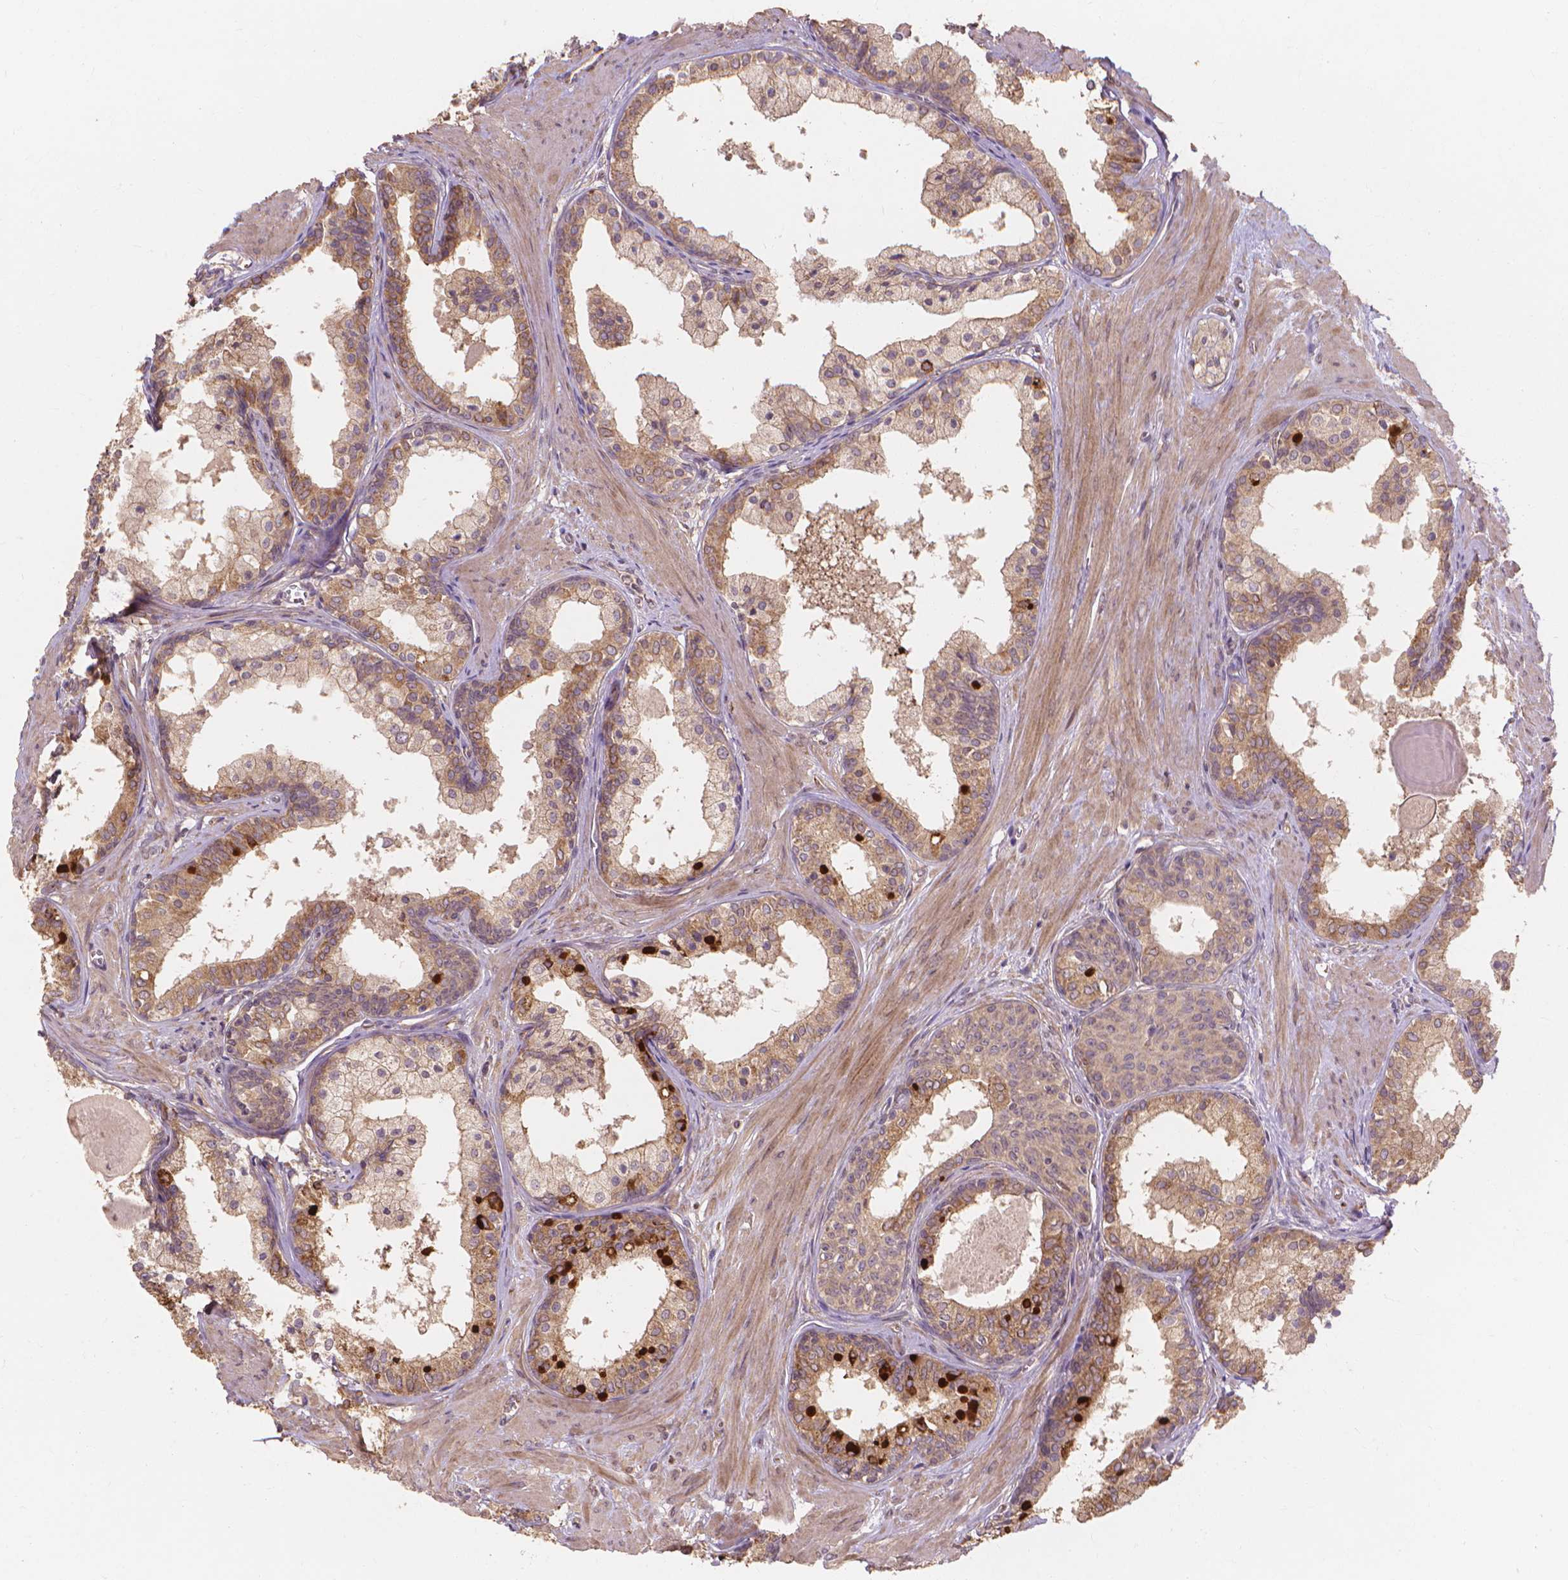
{"staining": {"intensity": "moderate", "quantity": ">75%", "location": "cytoplasmic/membranous"}, "tissue": "prostate", "cell_type": "Glandular cells", "image_type": "normal", "snomed": [{"axis": "morphology", "description": "Normal tissue, NOS"}, {"axis": "topography", "description": "Prostate"}], "caption": "Immunohistochemical staining of unremarkable prostate reveals medium levels of moderate cytoplasmic/membranous staining in about >75% of glandular cells.", "gene": "TAB2", "patient": {"sex": "male", "age": 61}}